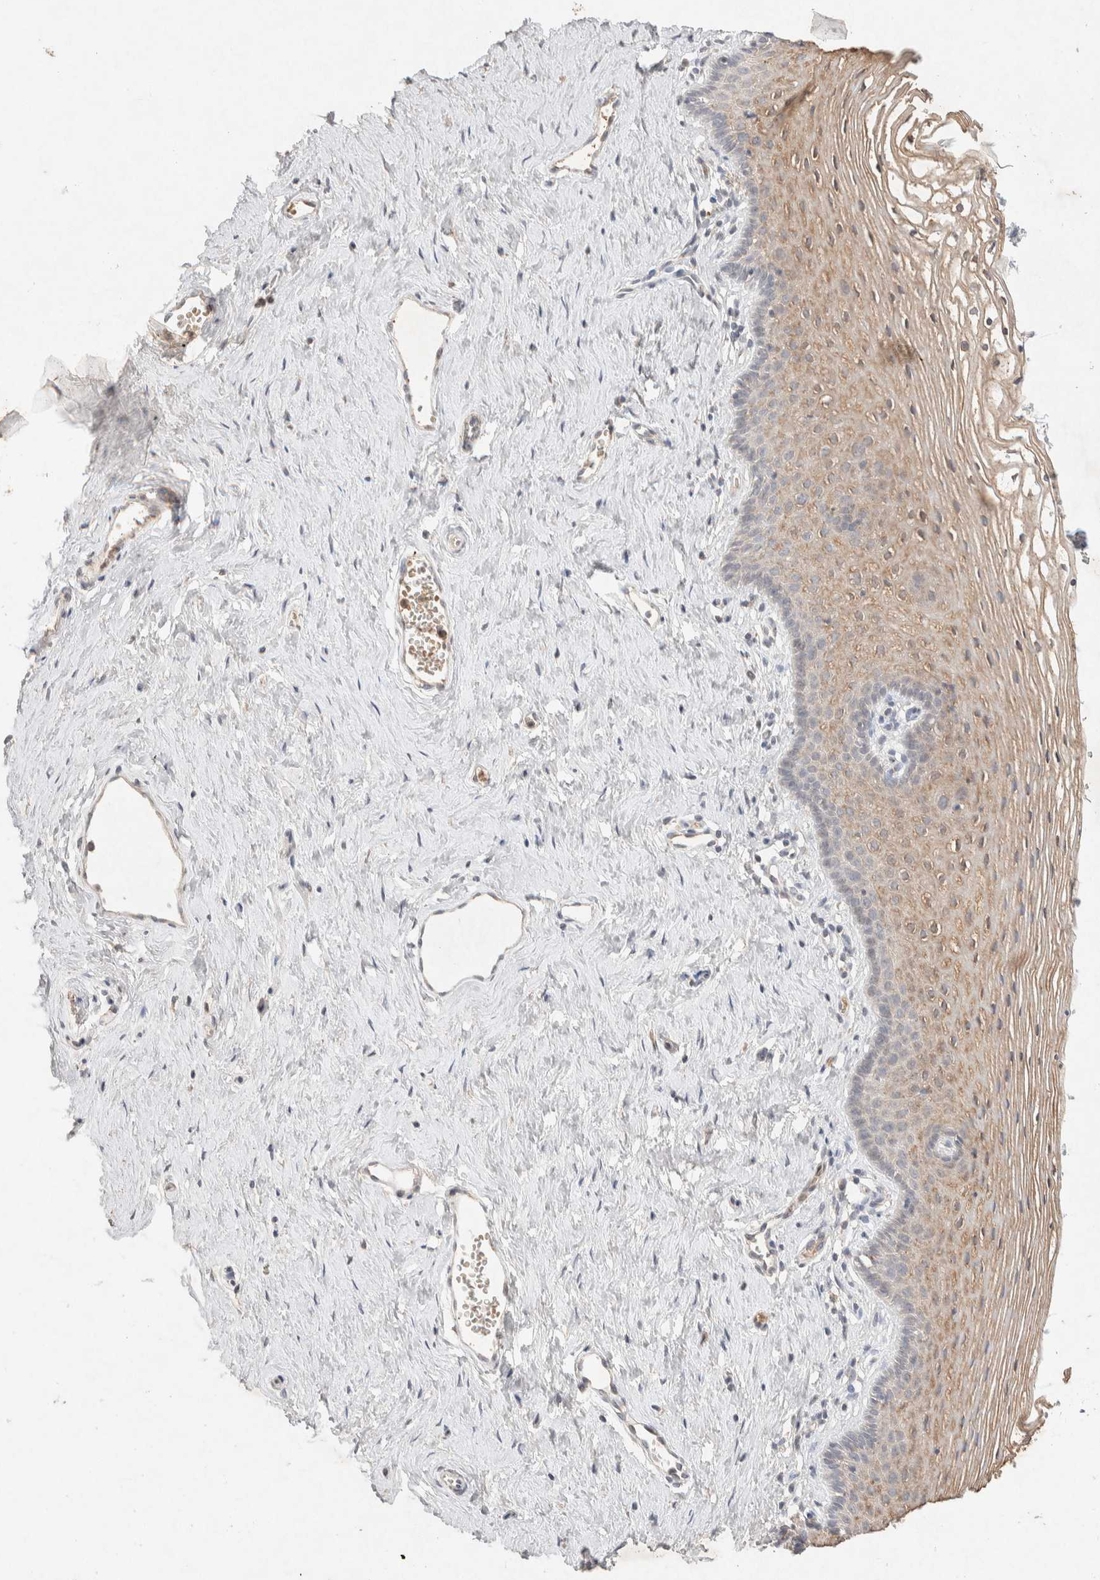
{"staining": {"intensity": "moderate", "quantity": ">75%", "location": "cytoplasmic/membranous"}, "tissue": "vagina", "cell_type": "Squamous epithelial cells", "image_type": "normal", "snomed": [{"axis": "morphology", "description": "Normal tissue, NOS"}, {"axis": "topography", "description": "Vagina"}], "caption": "Normal vagina demonstrates moderate cytoplasmic/membranous staining in approximately >75% of squamous epithelial cells, visualized by immunohistochemistry. (IHC, brightfield microscopy, high magnification).", "gene": "GNAI1", "patient": {"sex": "female", "age": 32}}